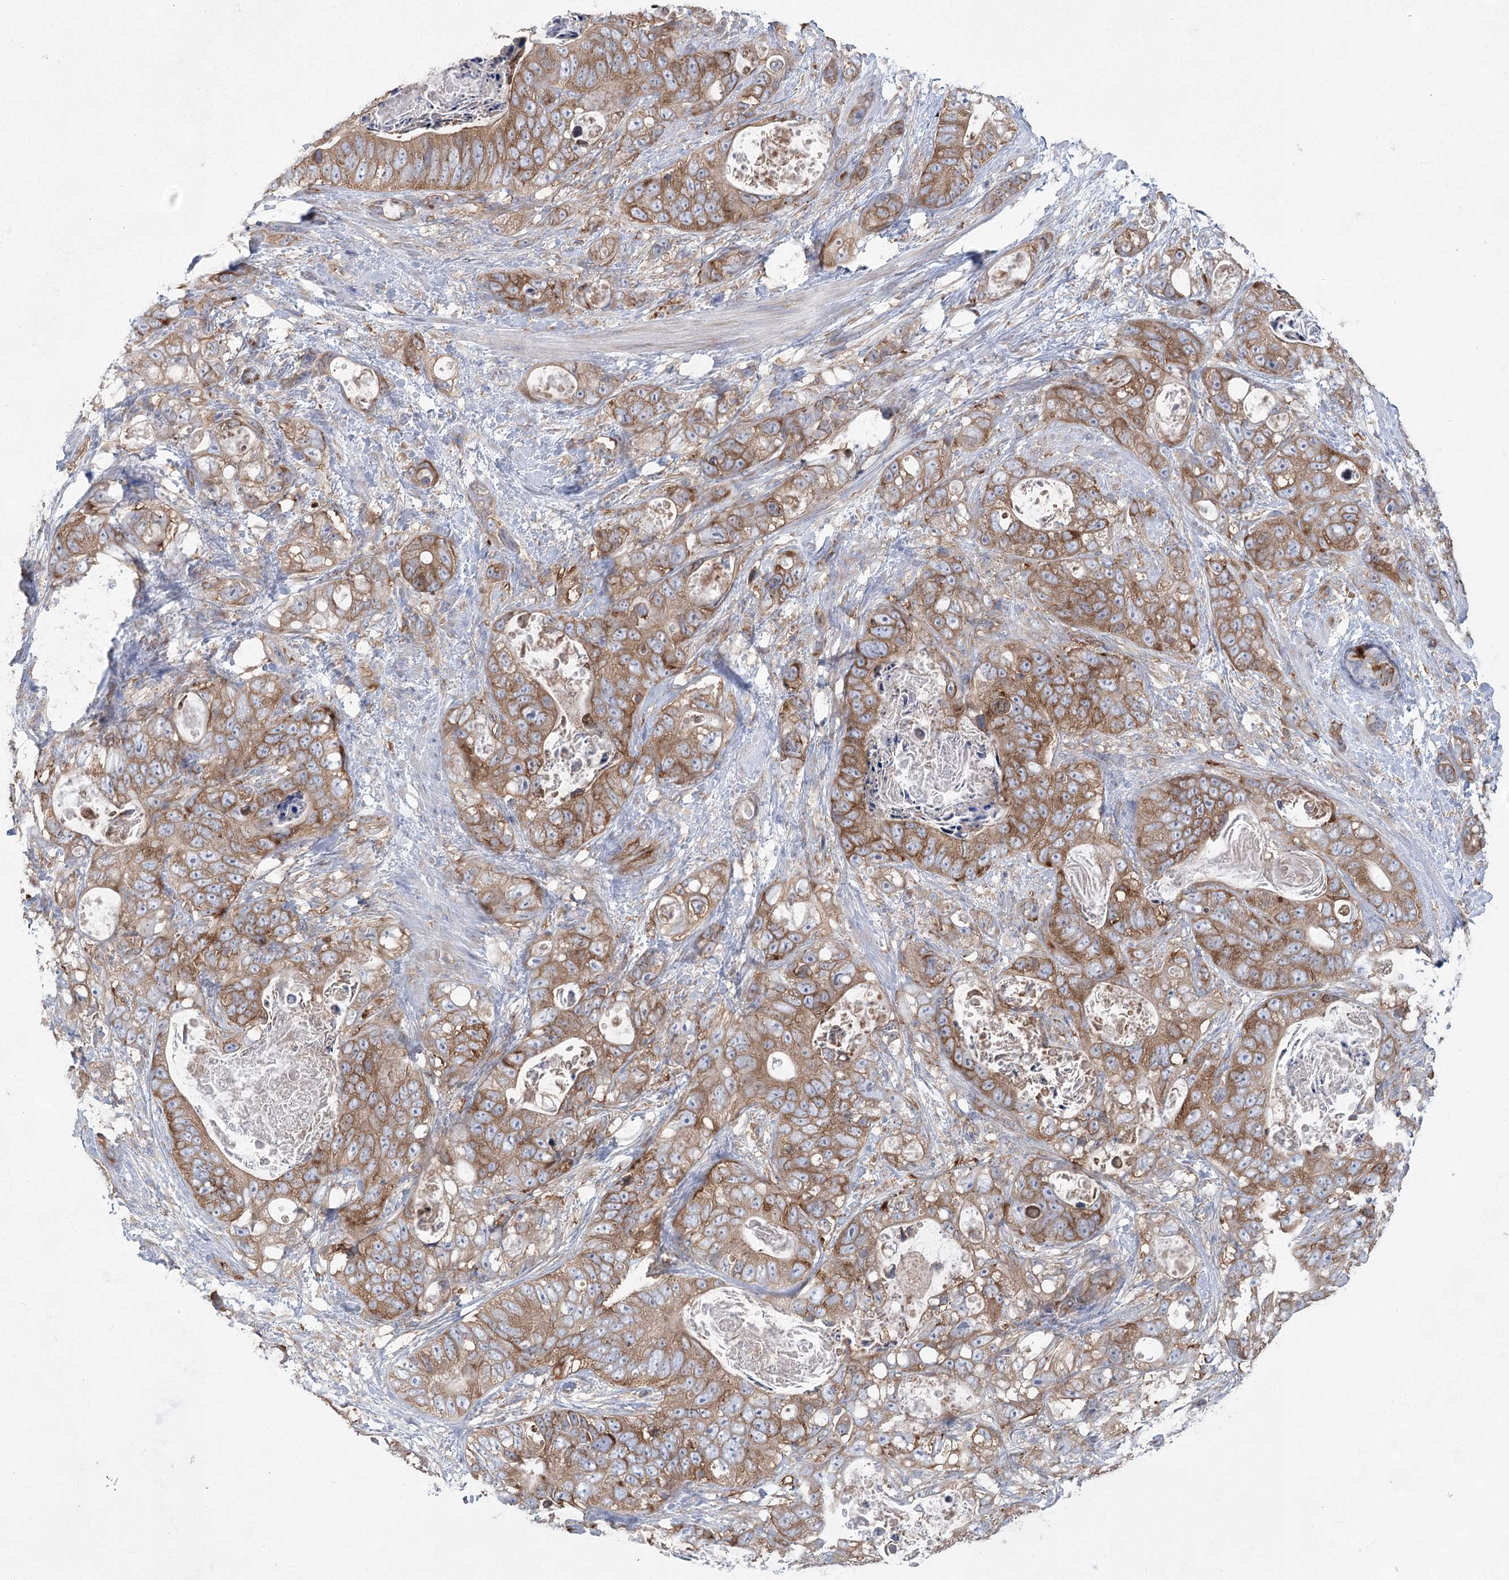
{"staining": {"intensity": "moderate", "quantity": ">75%", "location": "cytoplasmic/membranous"}, "tissue": "stomach cancer", "cell_type": "Tumor cells", "image_type": "cancer", "snomed": [{"axis": "morphology", "description": "Normal tissue, NOS"}, {"axis": "morphology", "description": "Adenocarcinoma, NOS"}, {"axis": "topography", "description": "Stomach"}], "caption": "Immunohistochemical staining of stomach cancer (adenocarcinoma) reveals medium levels of moderate cytoplasmic/membranous protein positivity in about >75% of tumor cells. (brown staining indicates protein expression, while blue staining denotes nuclei).", "gene": "EIF3A", "patient": {"sex": "female", "age": 89}}